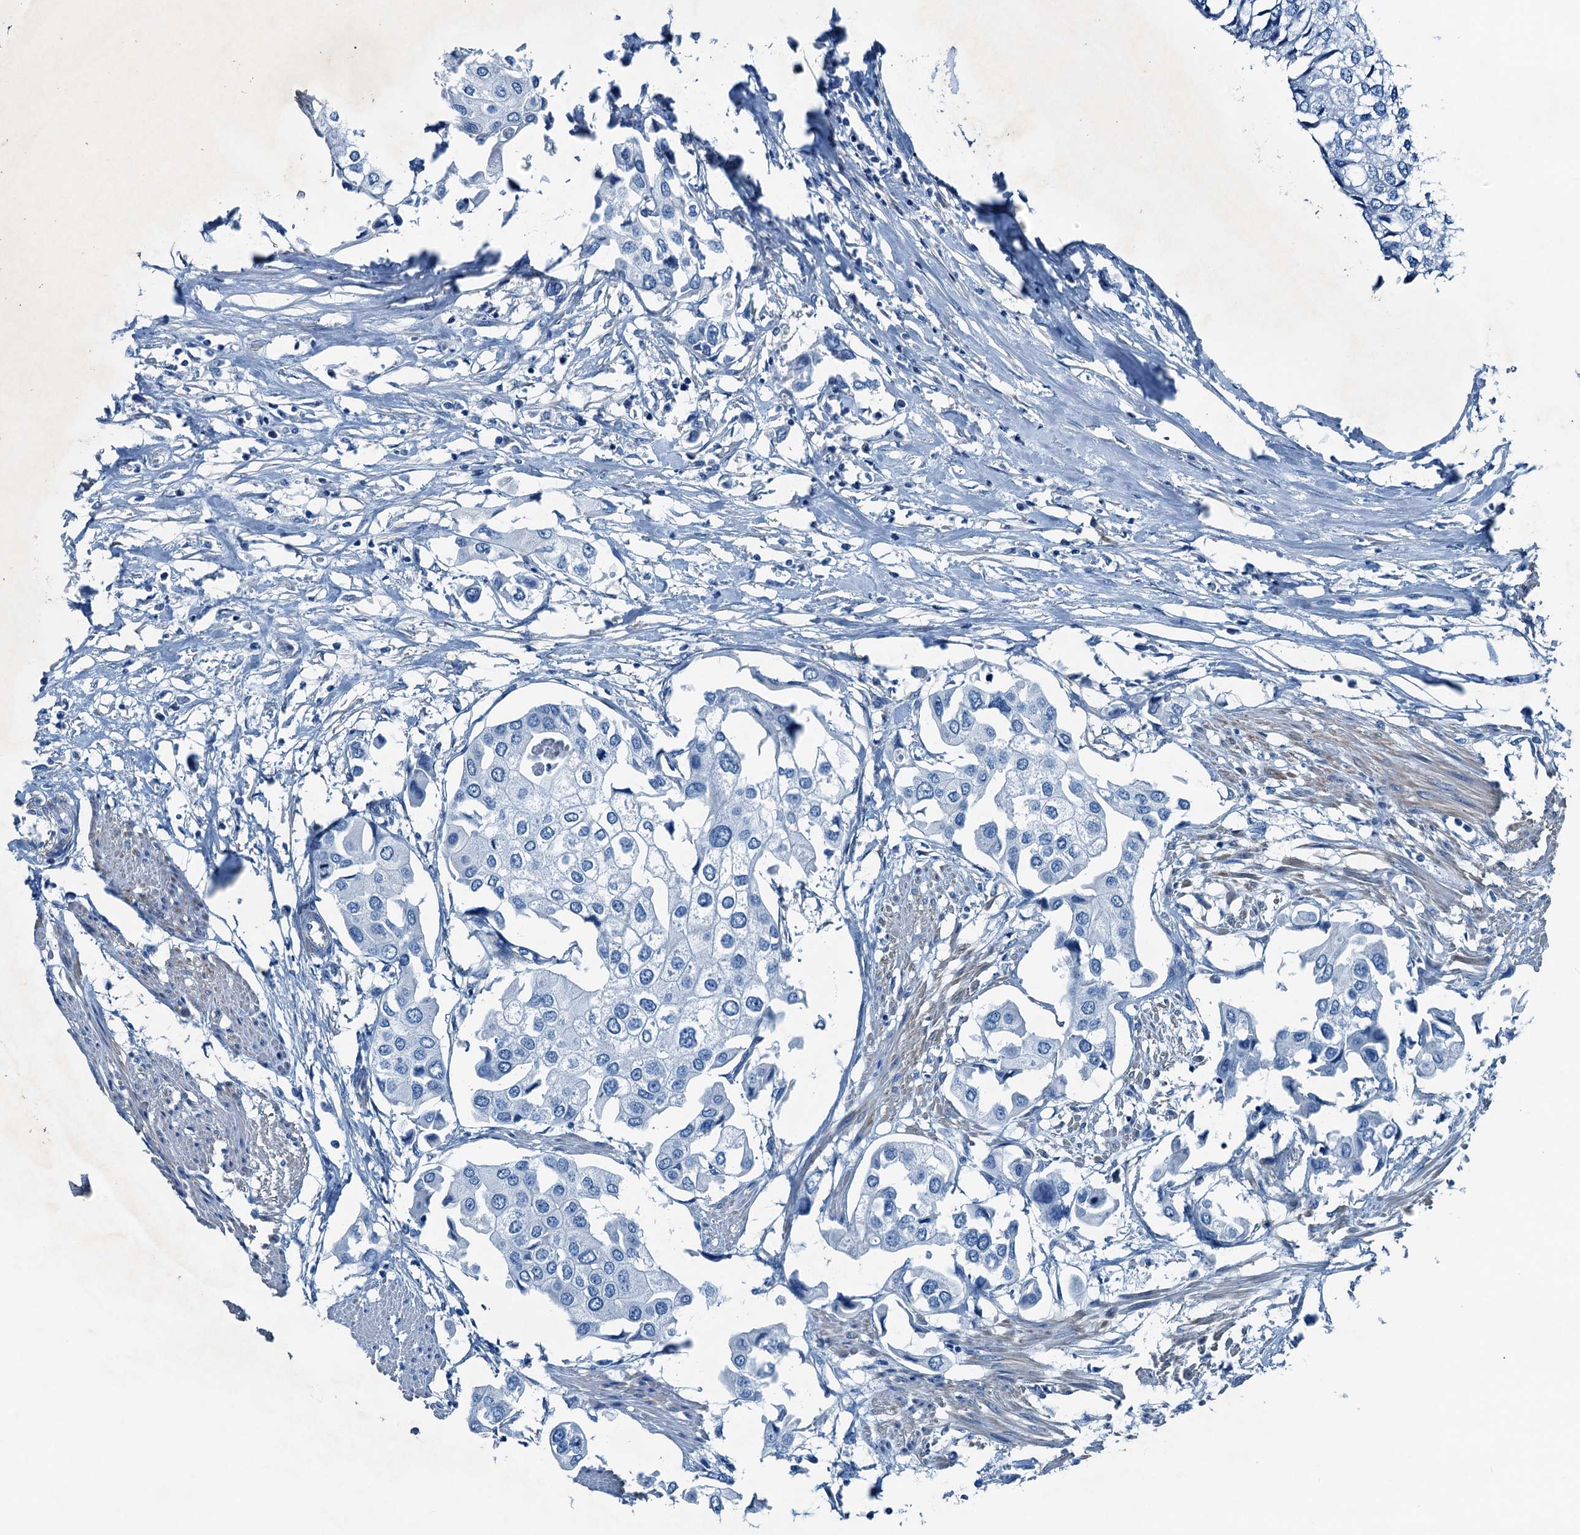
{"staining": {"intensity": "negative", "quantity": "none", "location": "none"}, "tissue": "urothelial cancer", "cell_type": "Tumor cells", "image_type": "cancer", "snomed": [{"axis": "morphology", "description": "Urothelial carcinoma, High grade"}, {"axis": "topography", "description": "Urinary bladder"}], "caption": "IHC of high-grade urothelial carcinoma shows no staining in tumor cells.", "gene": "RAB3IL1", "patient": {"sex": "male", "age": 64}}